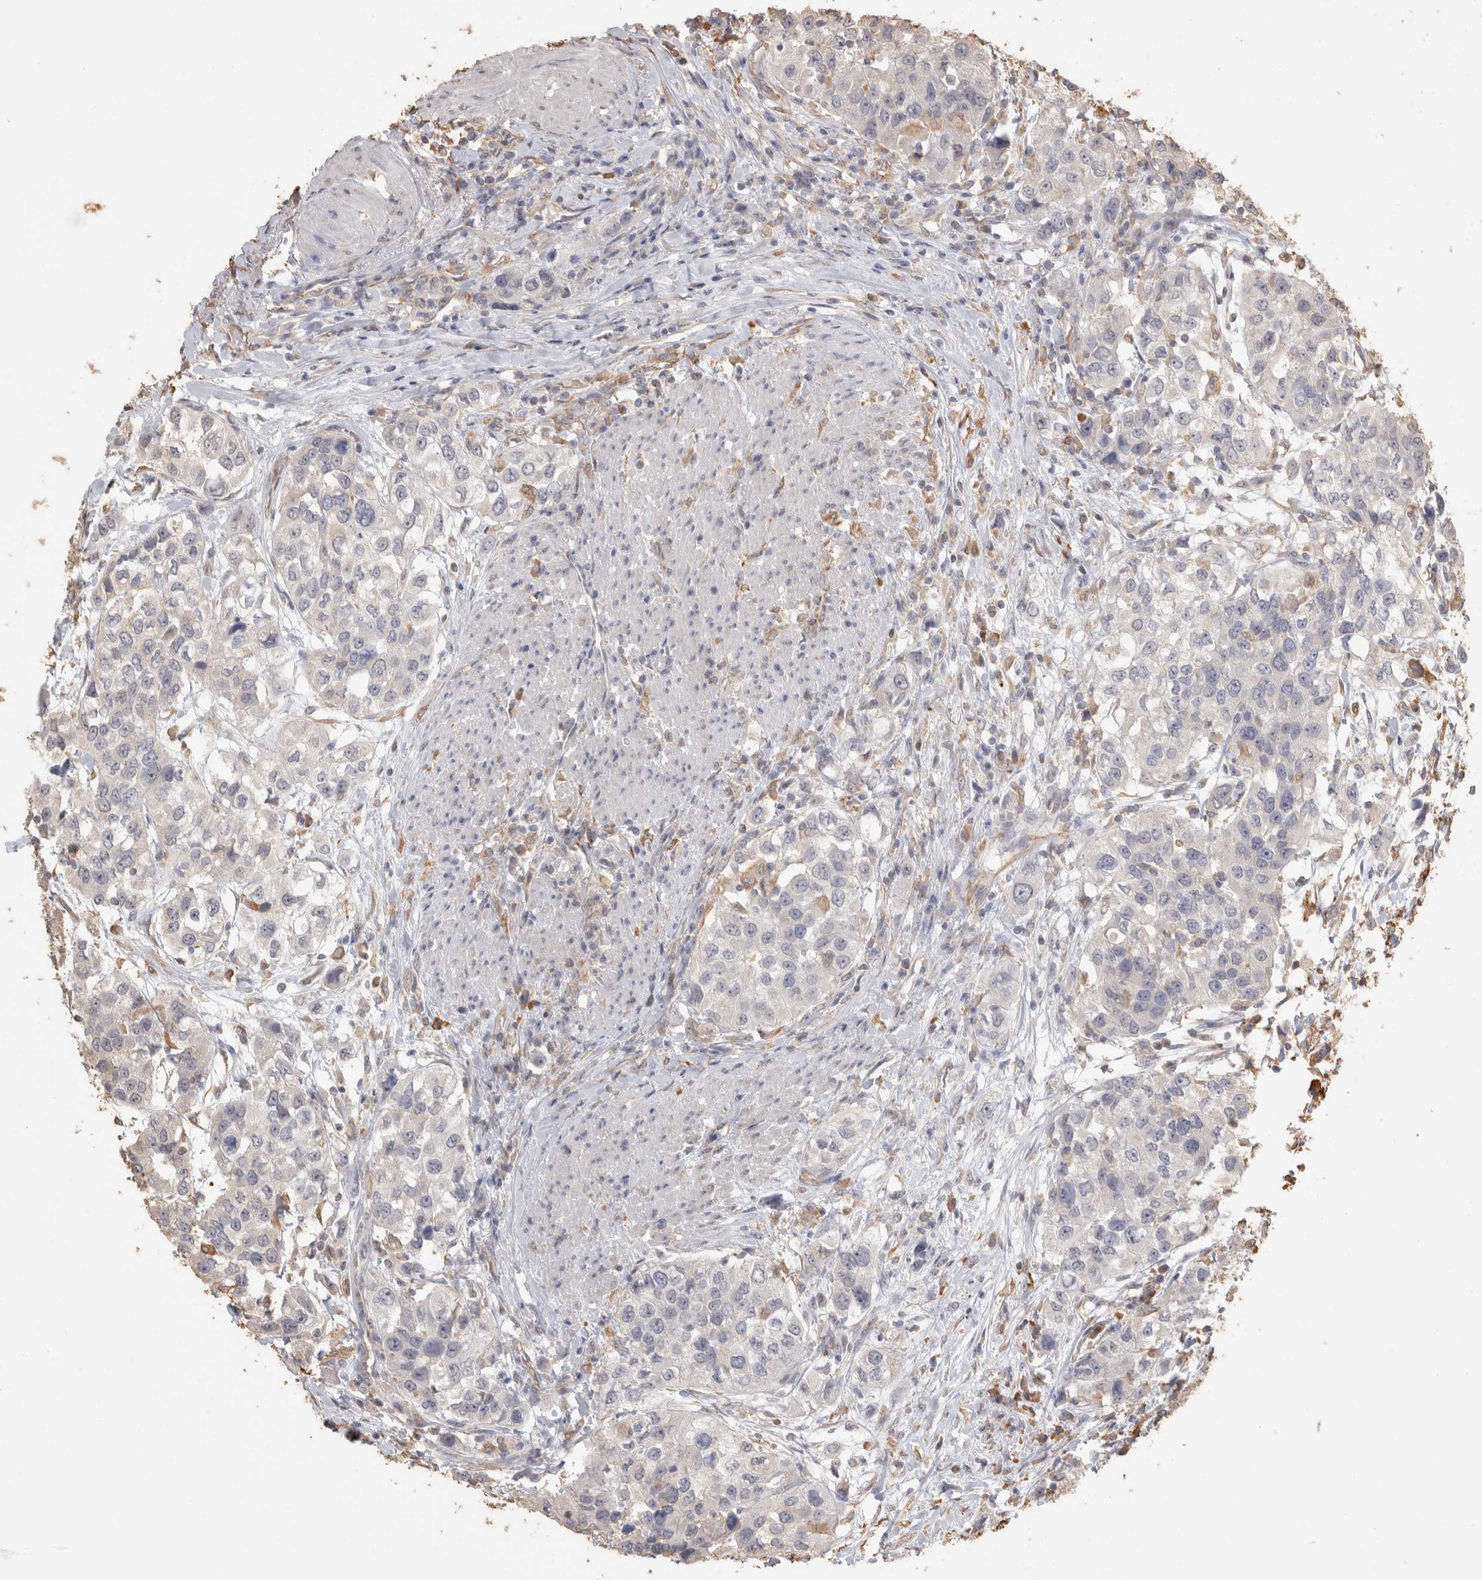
{"staining": {"intensity": "negative", "quantity": "none", "location": "none"}, "tissue": "urothelial cancer", "cell_type": "Tumor cells", "image_type": "cancer", "snomed": [{"axis": "morphology", "description": "Urothelial carcinoma, High grade"}, {"axis": "topography", "description": "Urinary bladder"}], "caption": "This is an immunohistochemistry micrograph of human urothelial cancer. There is no staining in tumor cells.", "gene": "REPS2", "patient": {"sex": "female", "age": 80}}